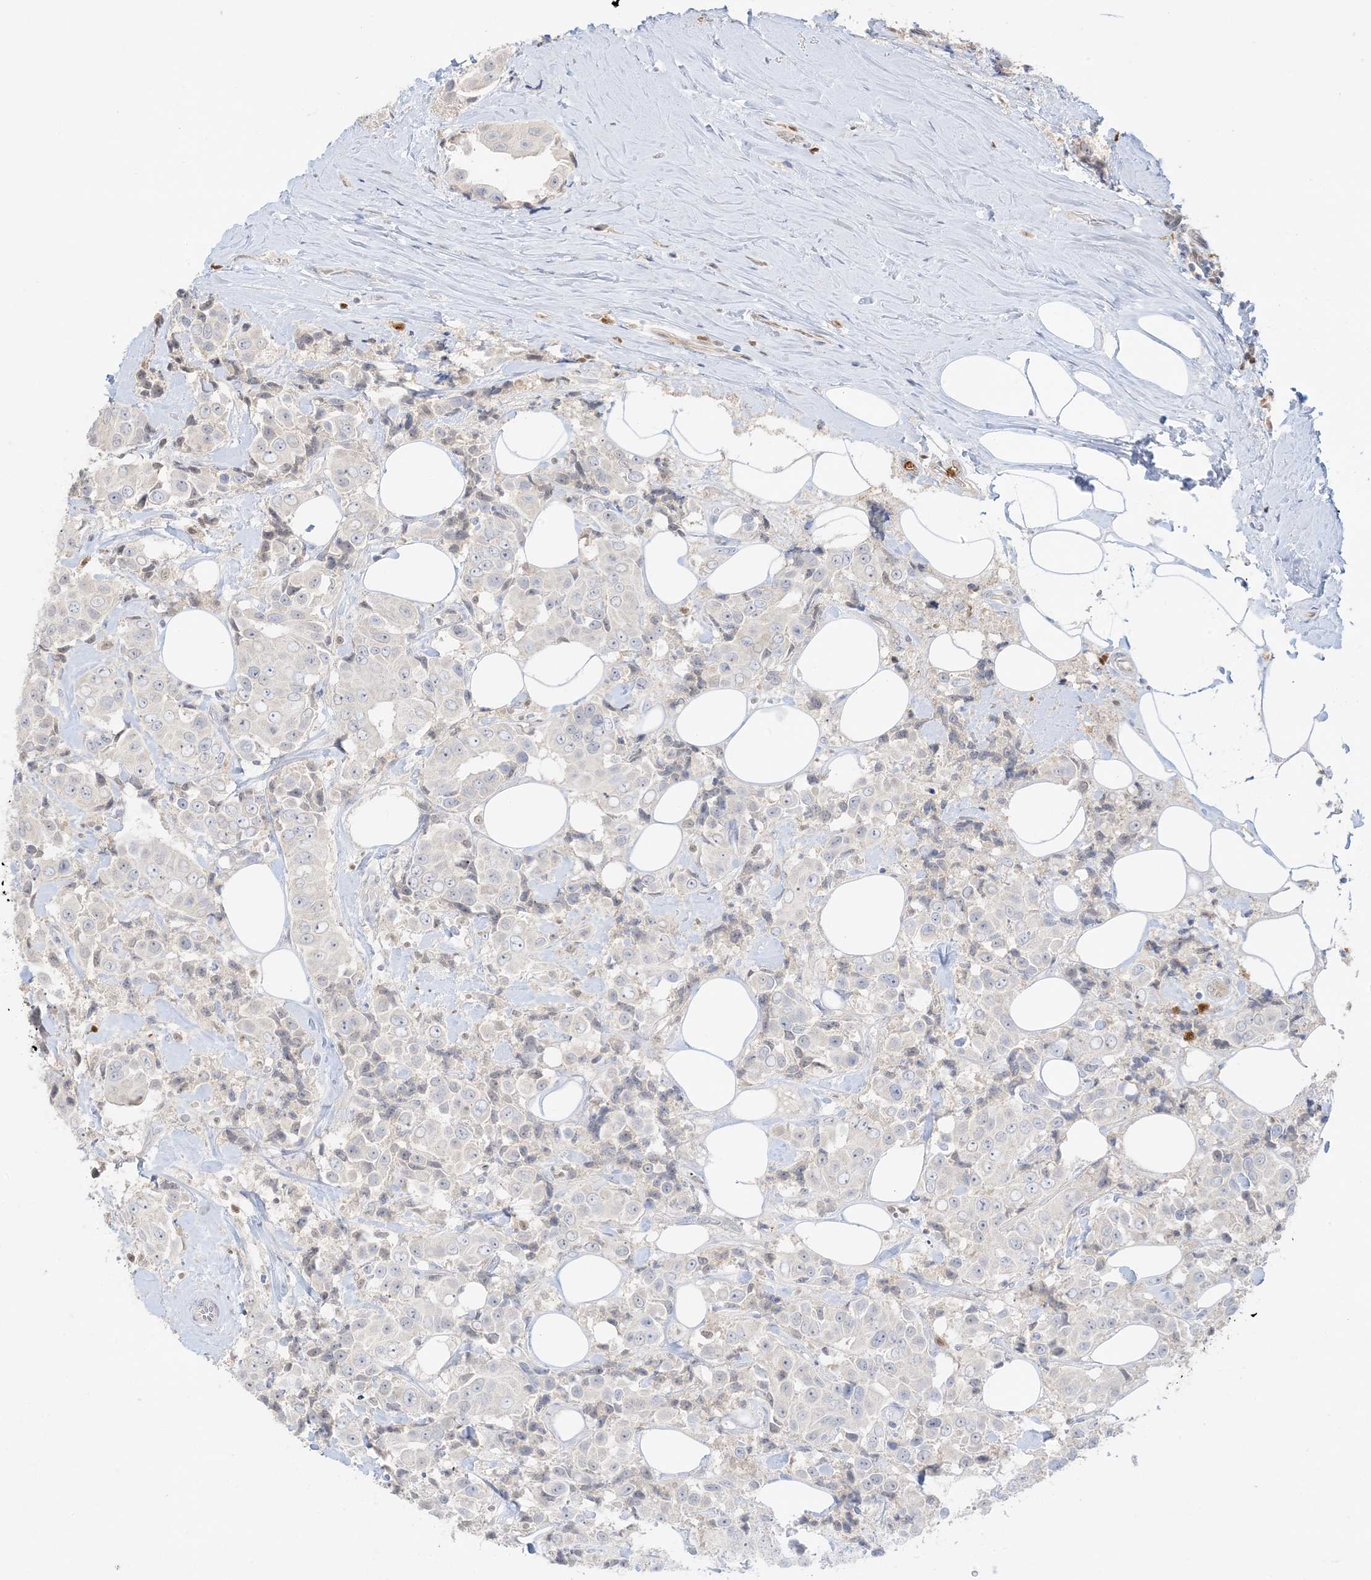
{"staining": {"intensity": "negative", "quantity": "none", "location": "none"}, "tissue": "breast cancer", "cell_type": "Tumor cells", "image_type": "cancer", "snomed": [{"axis": "morphology", "description": "Normal tissue, NOS"}, {"axis": "morphology", "description": "Duct carcinoma"}, {"axis": "topography", "description": "Breast"}], "caption": "IHC of human breast cancer (infiltrating ductal carcinoma) displays no expression in tumor cells.", "gene": "GCA", "patient": {"sex": "female", "age": 39}}